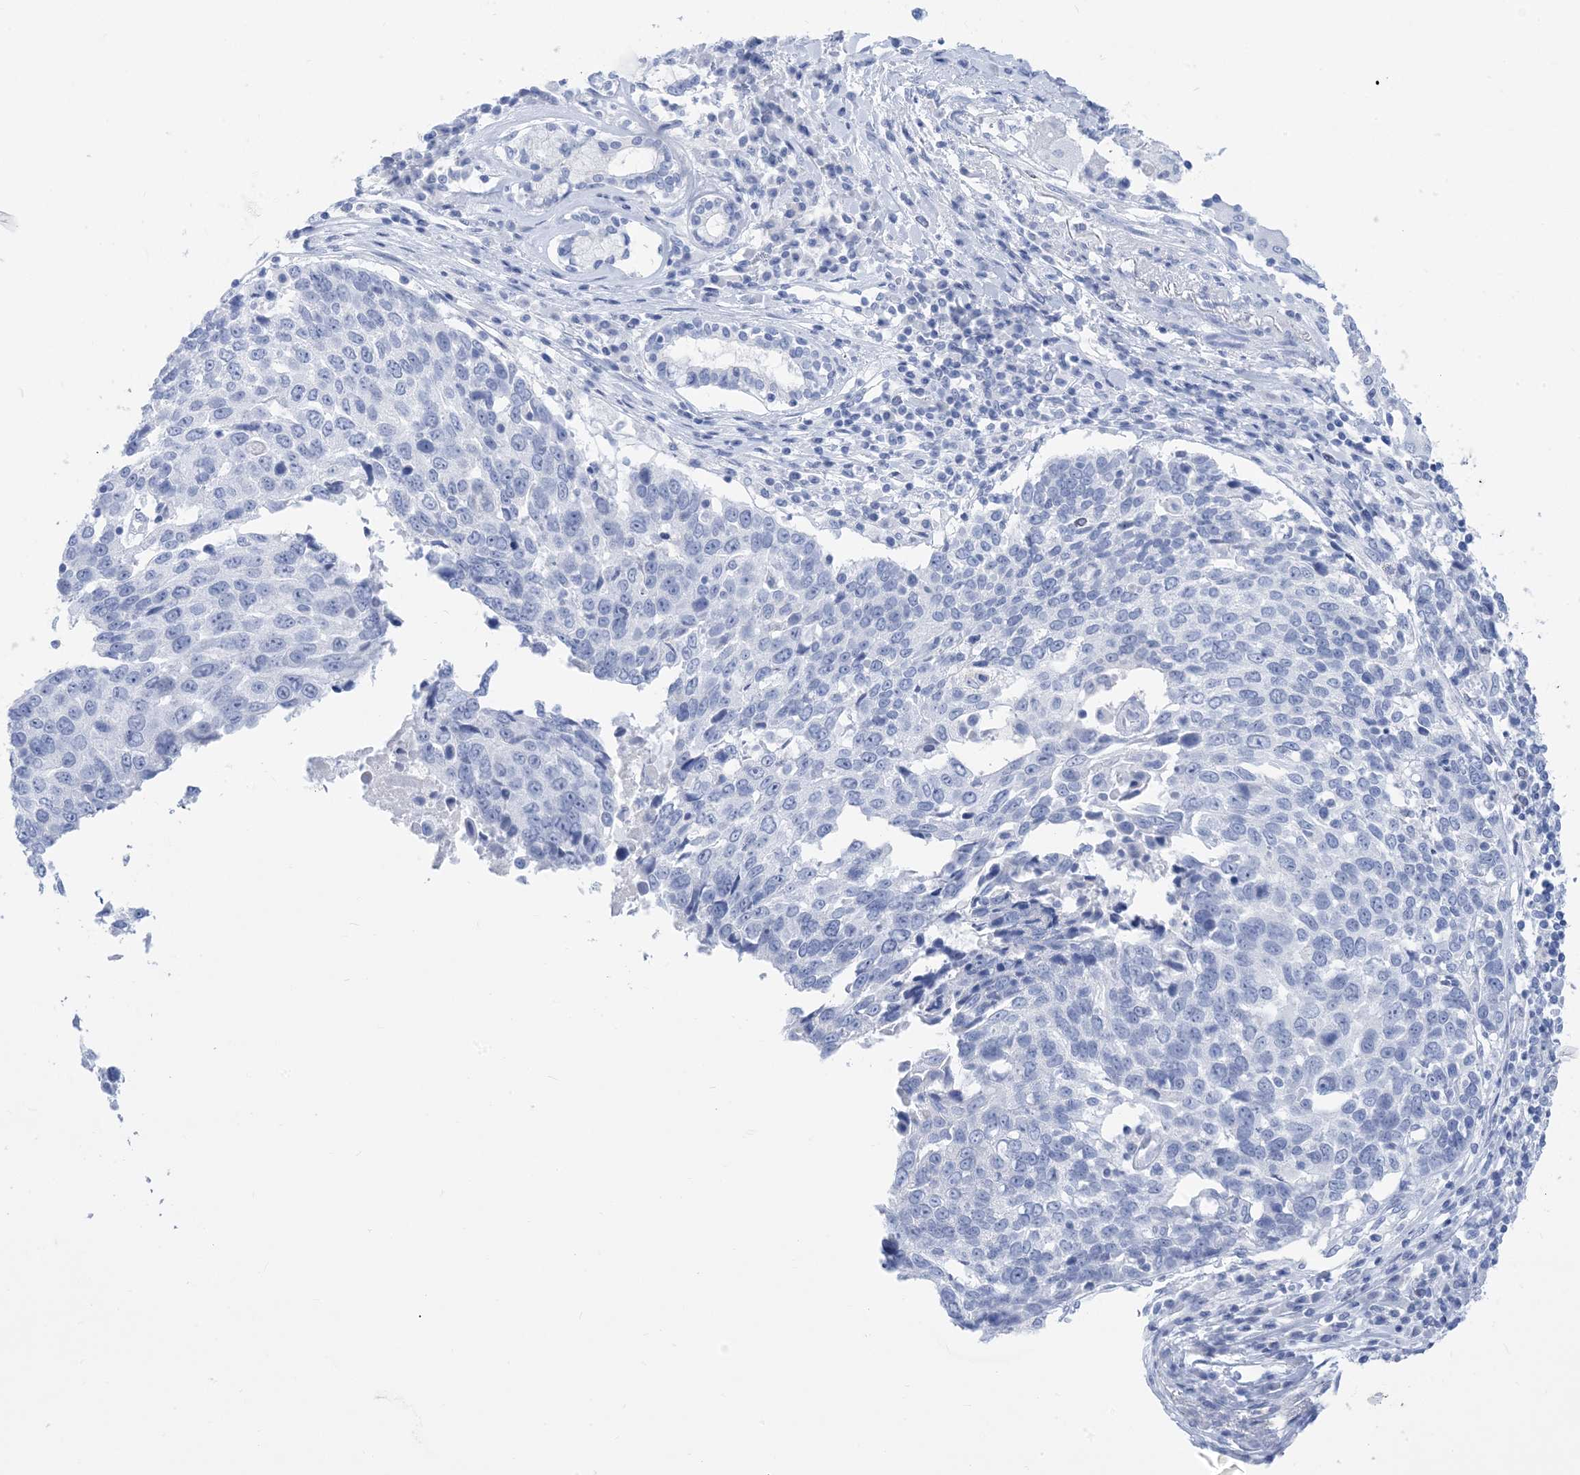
{"staining": {"intensity": "negative", "quantity": "none", "location": "none"}, "tissue": "lung cancer", "cell_type": "Tumor cells", "image_type": "cancer", "snomed": [{"axis": "morphology", "description": "Squamous cell carcinoma, NOS"}, {"axis": "topography", "description": "Lung"}], "caption": "Image shows no significant protein staining in tumor cells of lung cancer.", "gene": "SH3YL1", "patient": {"sex": "male", "age": 66}}